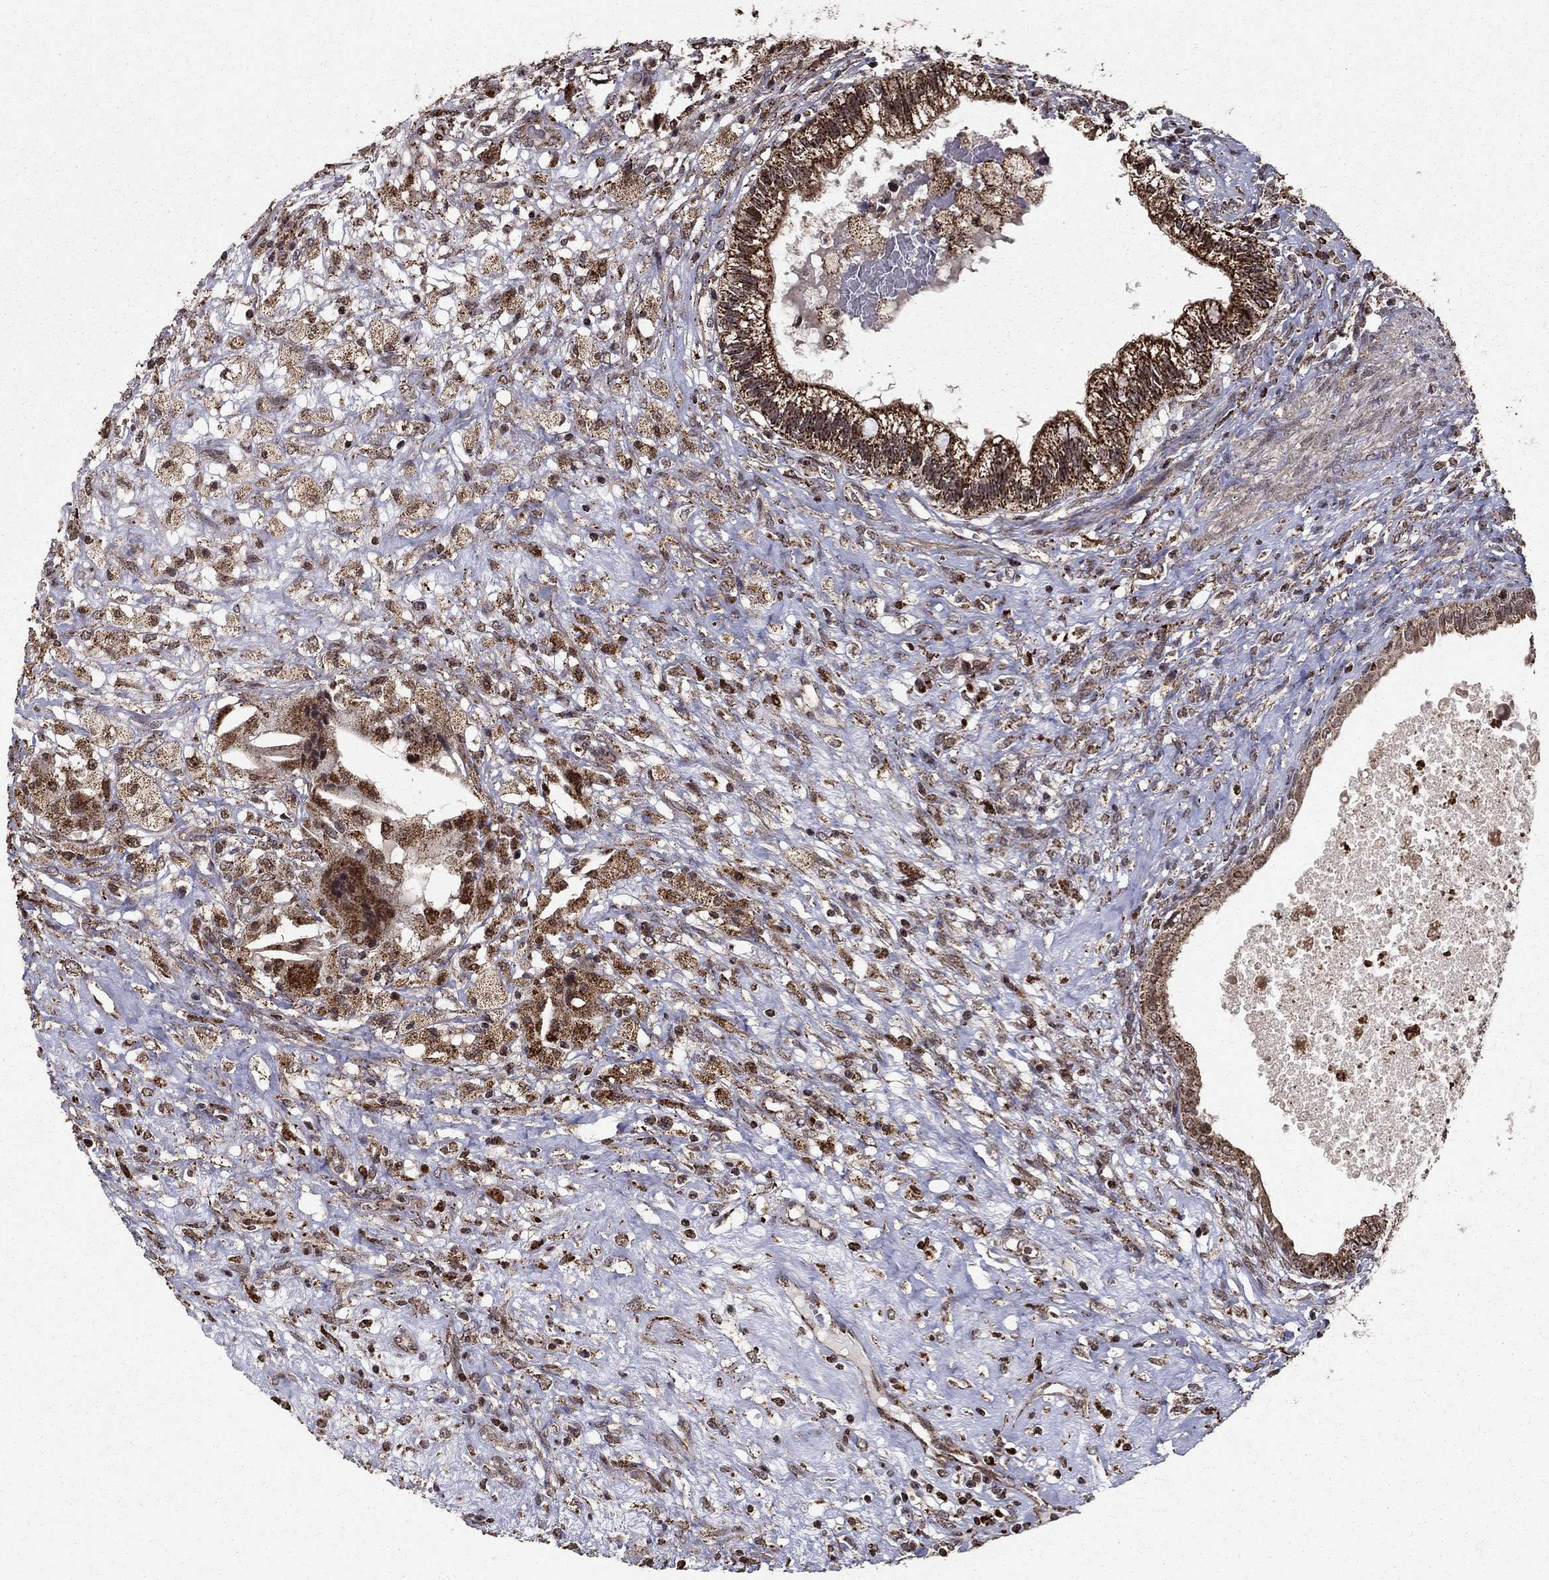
{"staining": {"intensity": "moderate", "quantity": ">75%", "location": "cytoplasmic/membranous"}, "tissue": "testis cancer", "cell_type": "Tumor cells", "image_type": "cancer", "snomed": [{"axis": "morphology", "description": "Seminoma, NOS"}, {"axis": "morphology", "description": "Carcinoma, Embryonal, NOS"}, {"axis": "topography", "description": "Testis"}], "caption": "DAB (3,3'-diaminobenzidine) immunohistochemical staining of testis cancer demonstrates moderate cytoplasmic/membranous protein staining in approximately >75% of tumor cells. Ihc stains the protein of interest in brown and the nuclei are stained blue.", "gene": "ACOT13", "patient": {"sex": "male", "age": 41}}